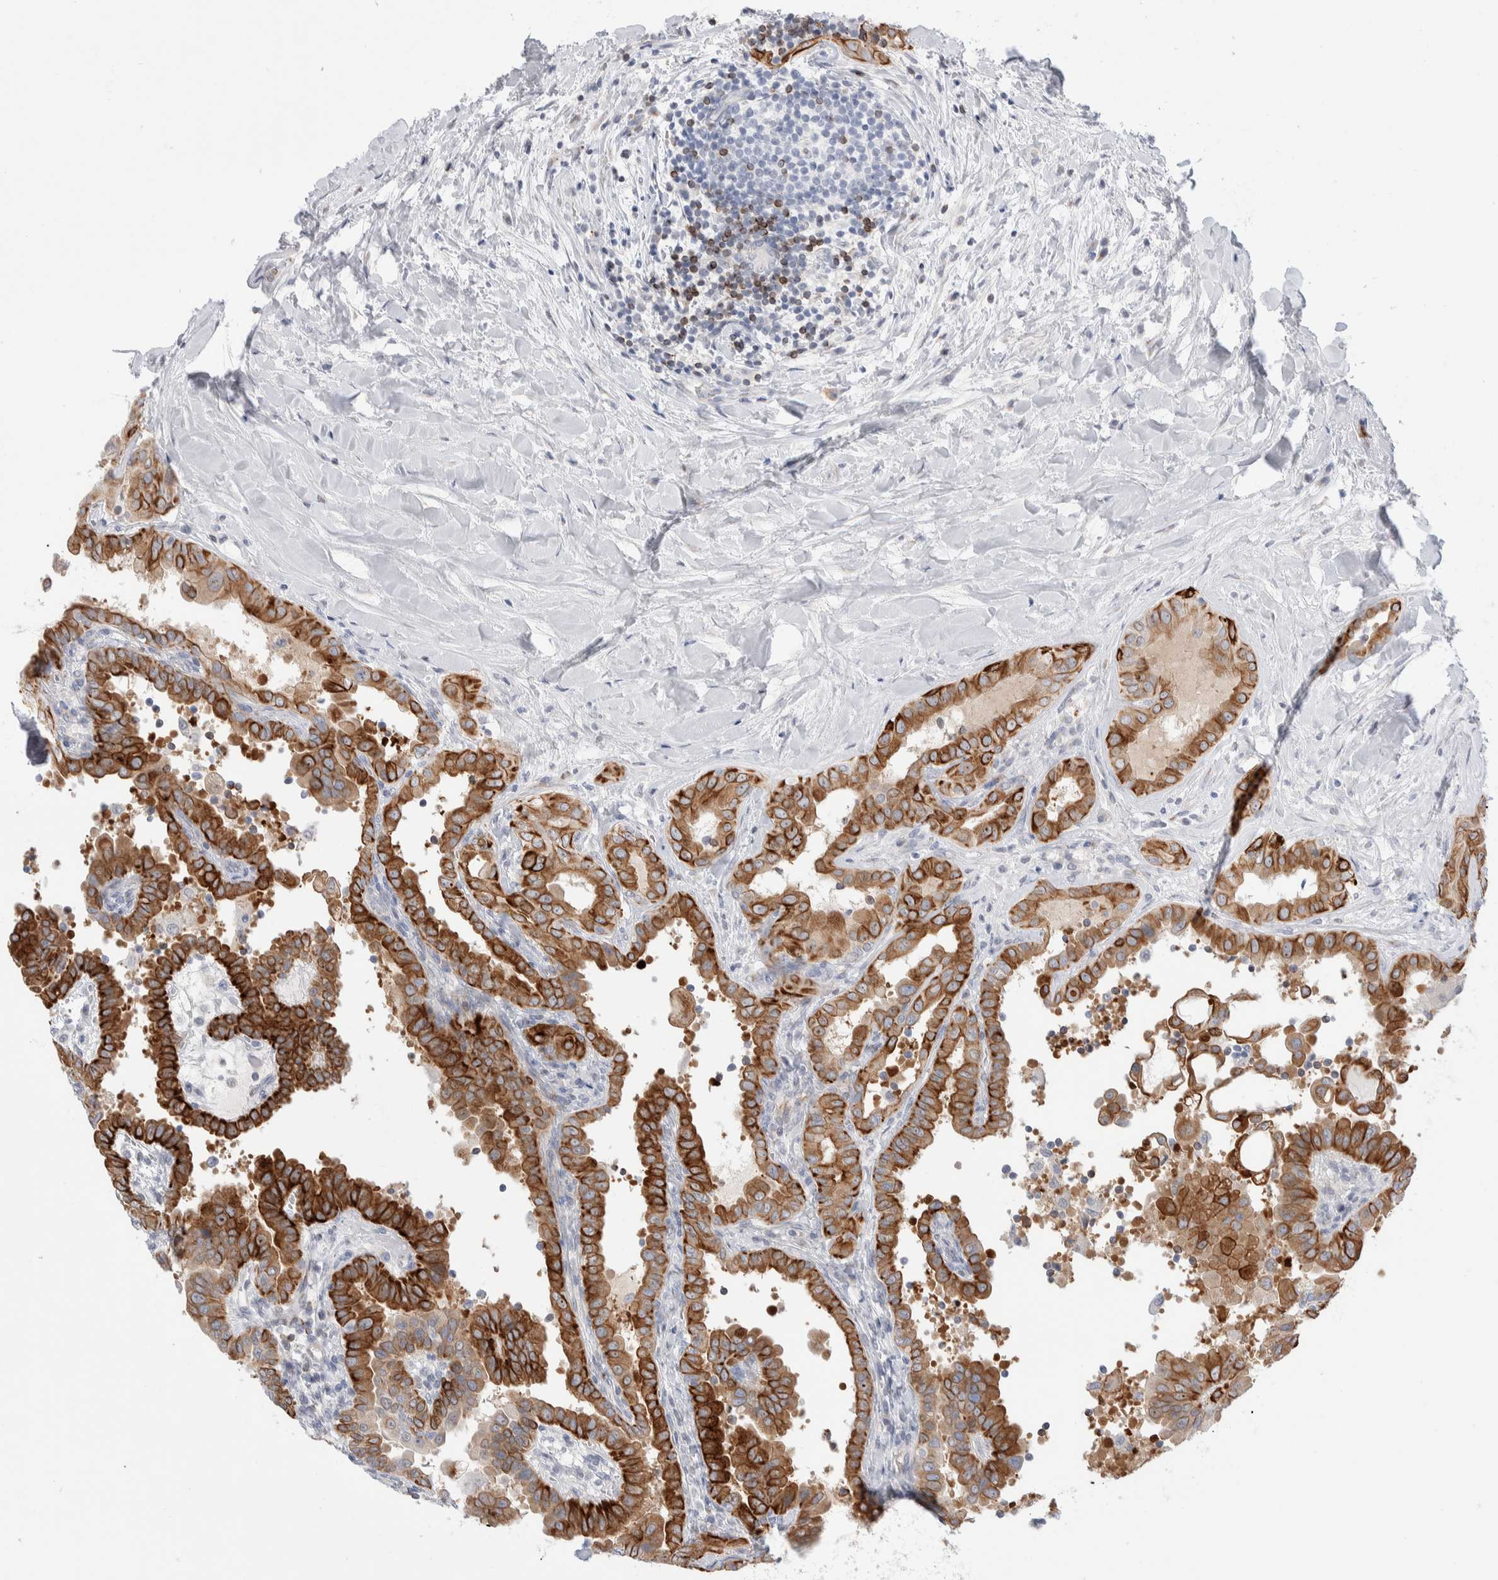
{"staining": {"intensity": "strong", "quantity": ">75%", "location": "cytoplasmic/membranous"}, "tissue": "thyroid cancer", "cell_type": "Tumor cells", "image_type": "cancer", "snomed": [{"axis": "morphology", "description": "Papillary adenocarcinoma, NOS"}, {"axis": "topography", "description": "Thyroid gland"}], "caption": "Protein staining demonstrates strong cytoplasmic/membranous expression in approximately >75% of tumor cells in thyroid cancer.", "gene": "C1orf112", "patient": {"sex": "male", "age": 33}}